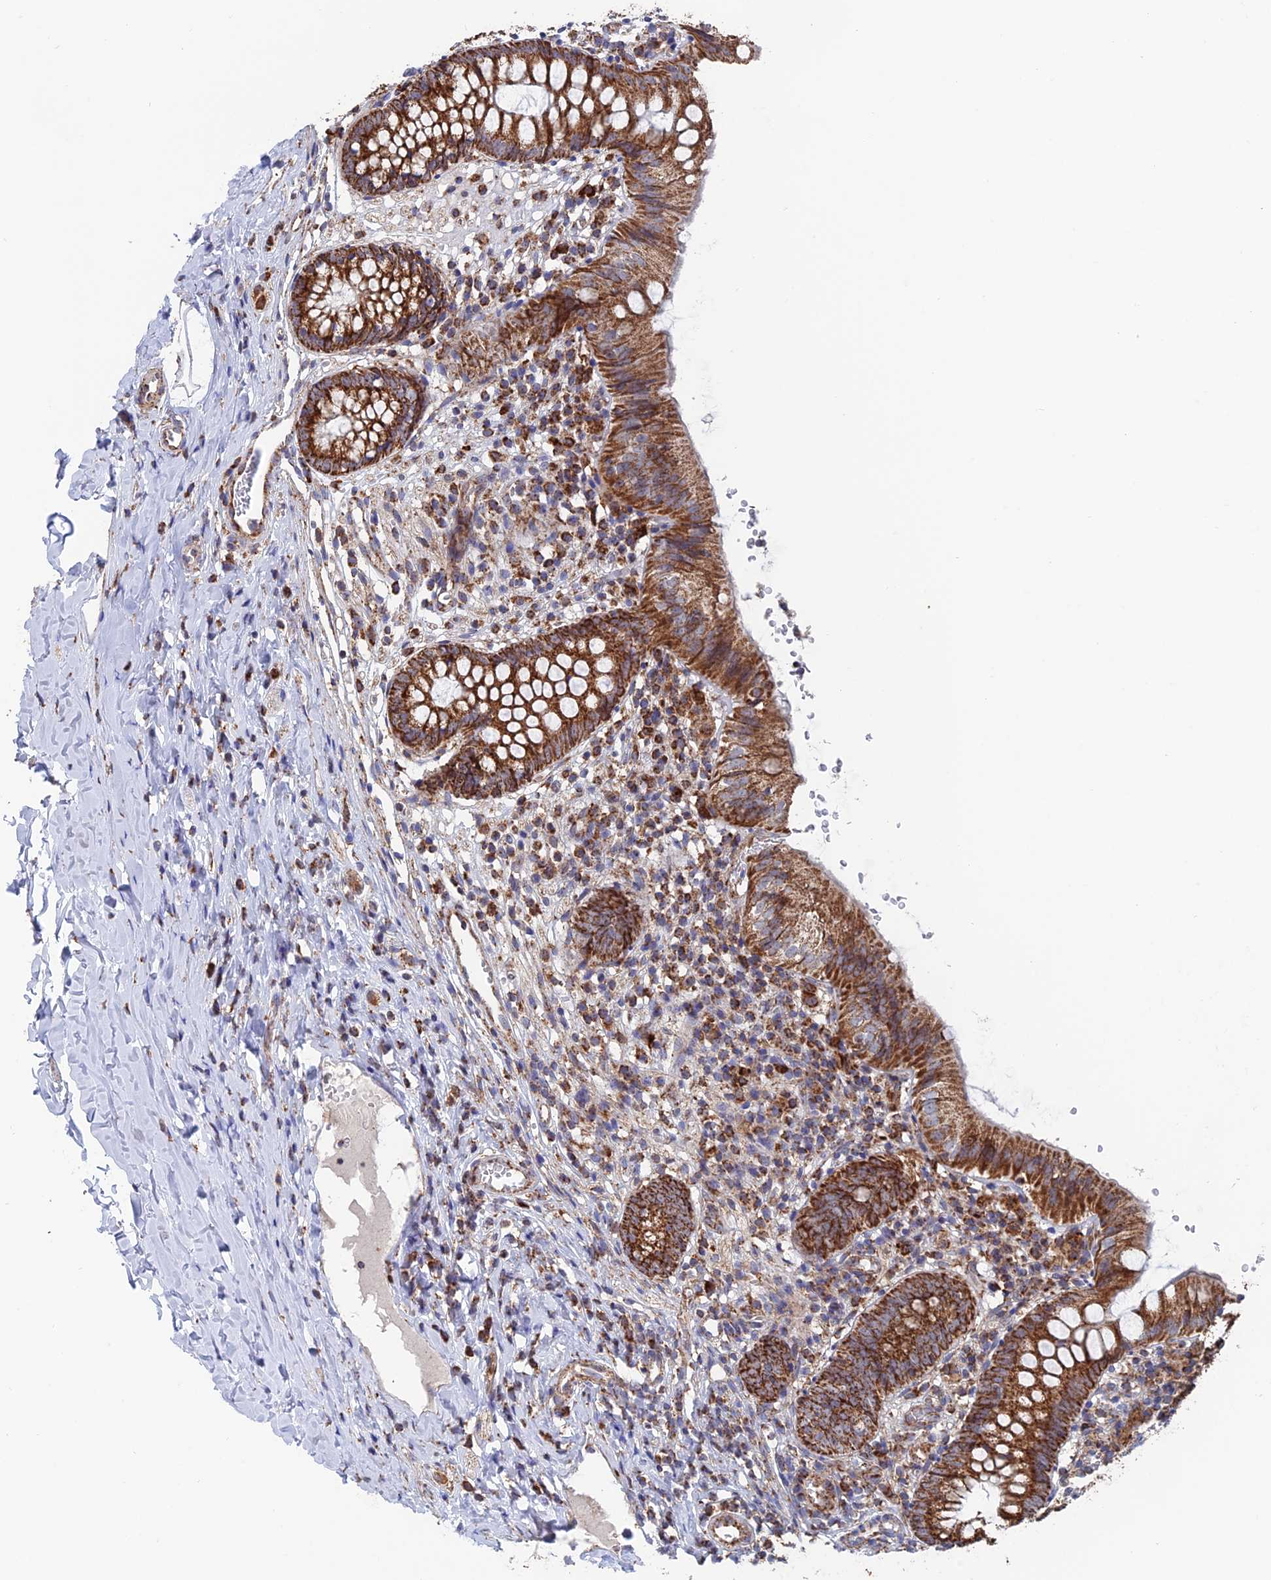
{"staining": {"intensity": "strong", "quantity": ">75%", "location": "cytoplasmic/membranous"}, "tissue": "appendix", "cell_type": "Glandular cells", "image_type": "normal", "snomed": [{"axis": "morphology", "description": "Normal tissue, NOS"}, {"axis": "topography", "description": "Appendix"}], "caption": "Glandular cells exhibit strong cytoplasmic/membranous positivity in approximately >75% of cells in benign appendix. Using DAB (3,3'-diaminobenzidine) (brown) and hematoxylin (blue) stains, captured at high magnification using brightfield microscopy.", "gene": "DTYMK", "patient": {"sex": "male", "age": 8}}